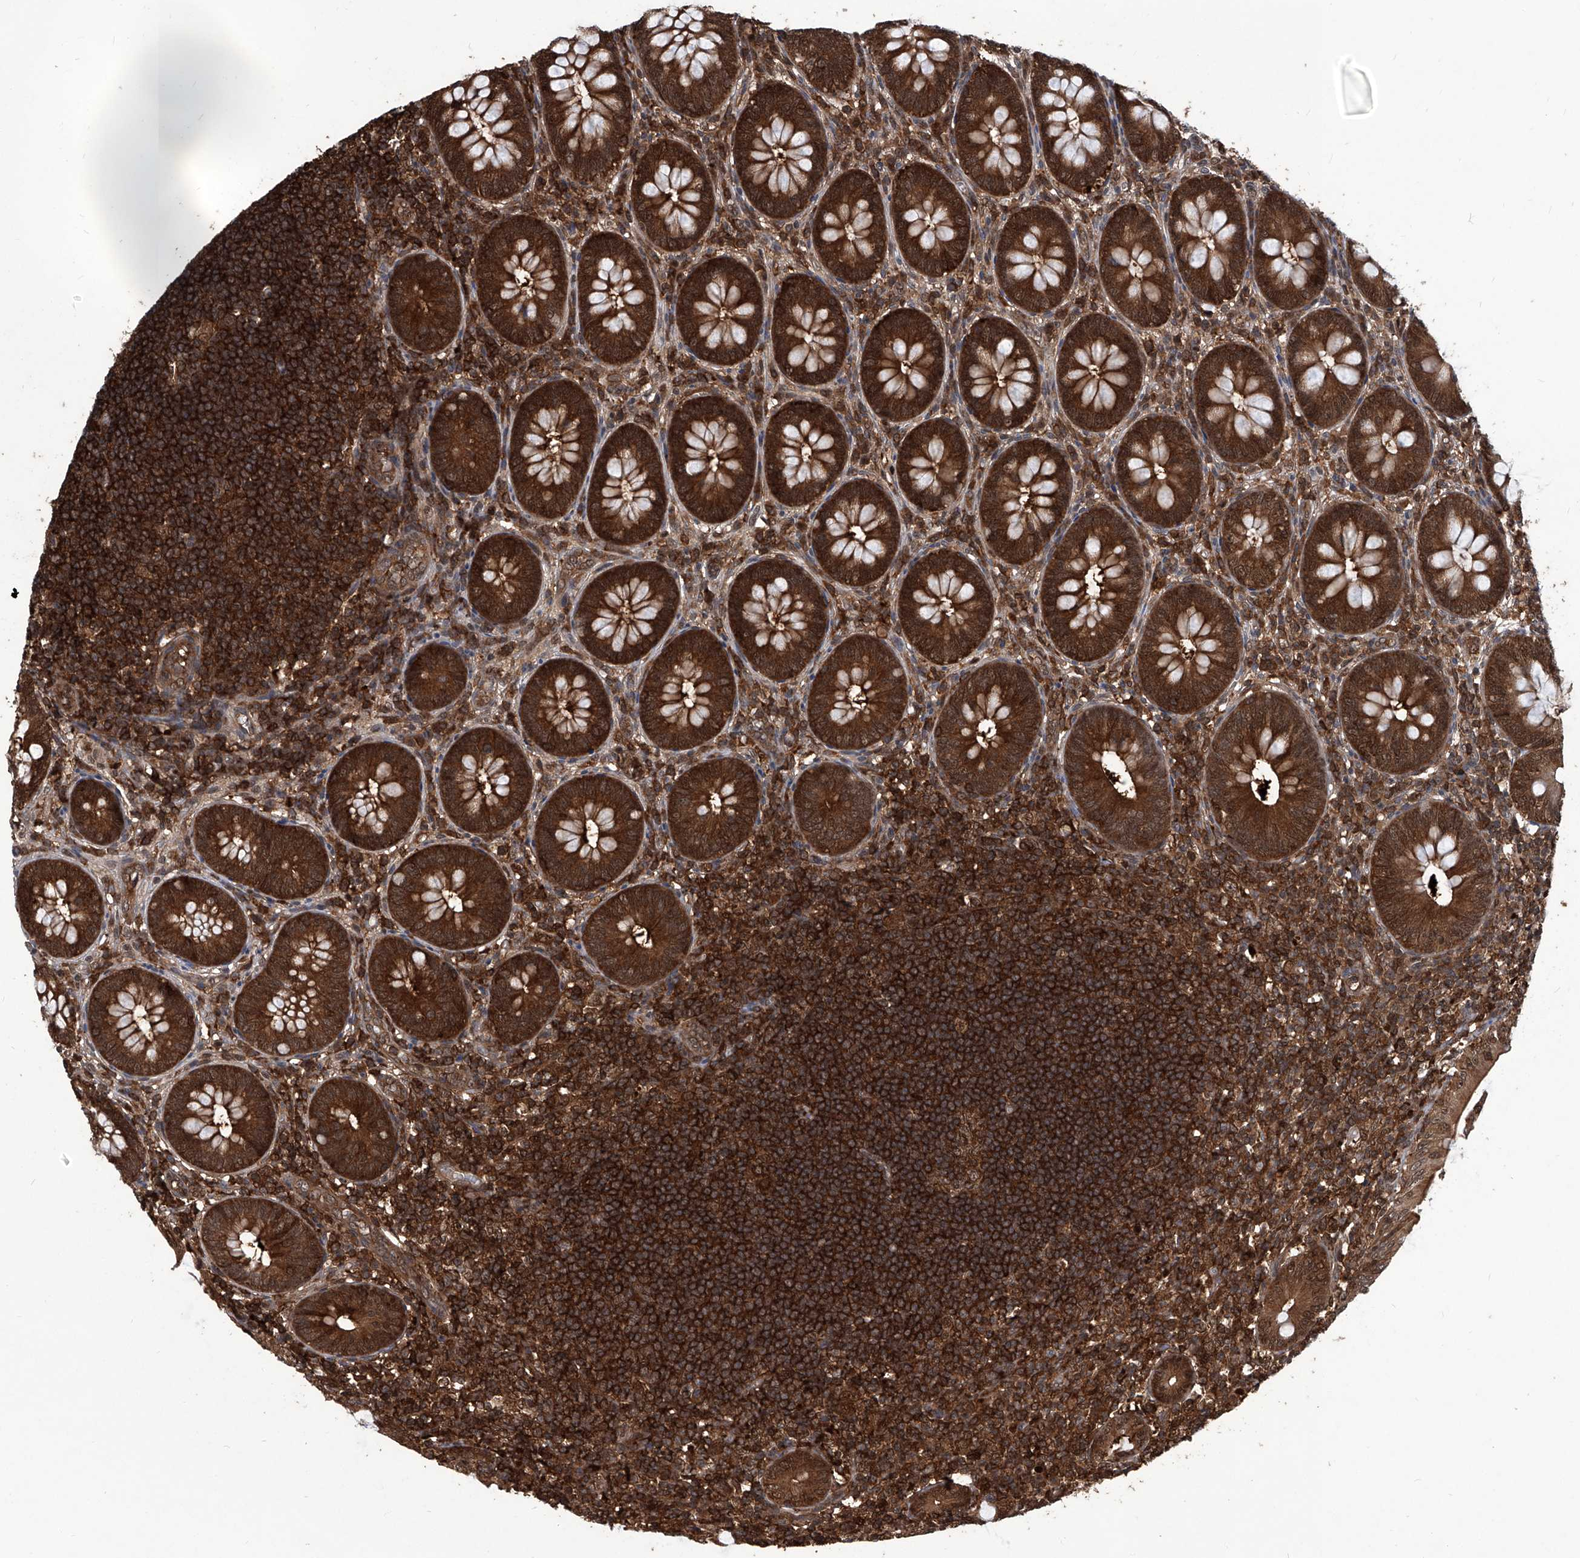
{"staining": {"intensity": "moderate", "quantity": ">75%", "location": "cytoplasmic/membranous,nuclear"}, "tissue": "appendix", "cell_type": "Glandular cells", "image_type": "normal", "snomed": [{"axis": "morphology", "description": "Normal tissue, NOS"}, {"axis": "topography", "description": "Appendix"}], "caption": "A histopathology image showing moderate cytoplasmic/membranous,nuclear positivity in approximately >75% of glandular cells in normal appendix, as visualized by brown immunohistochemical staining.", "gene": "PSMB1", "patient": {"sex": "male", "age": 14}}